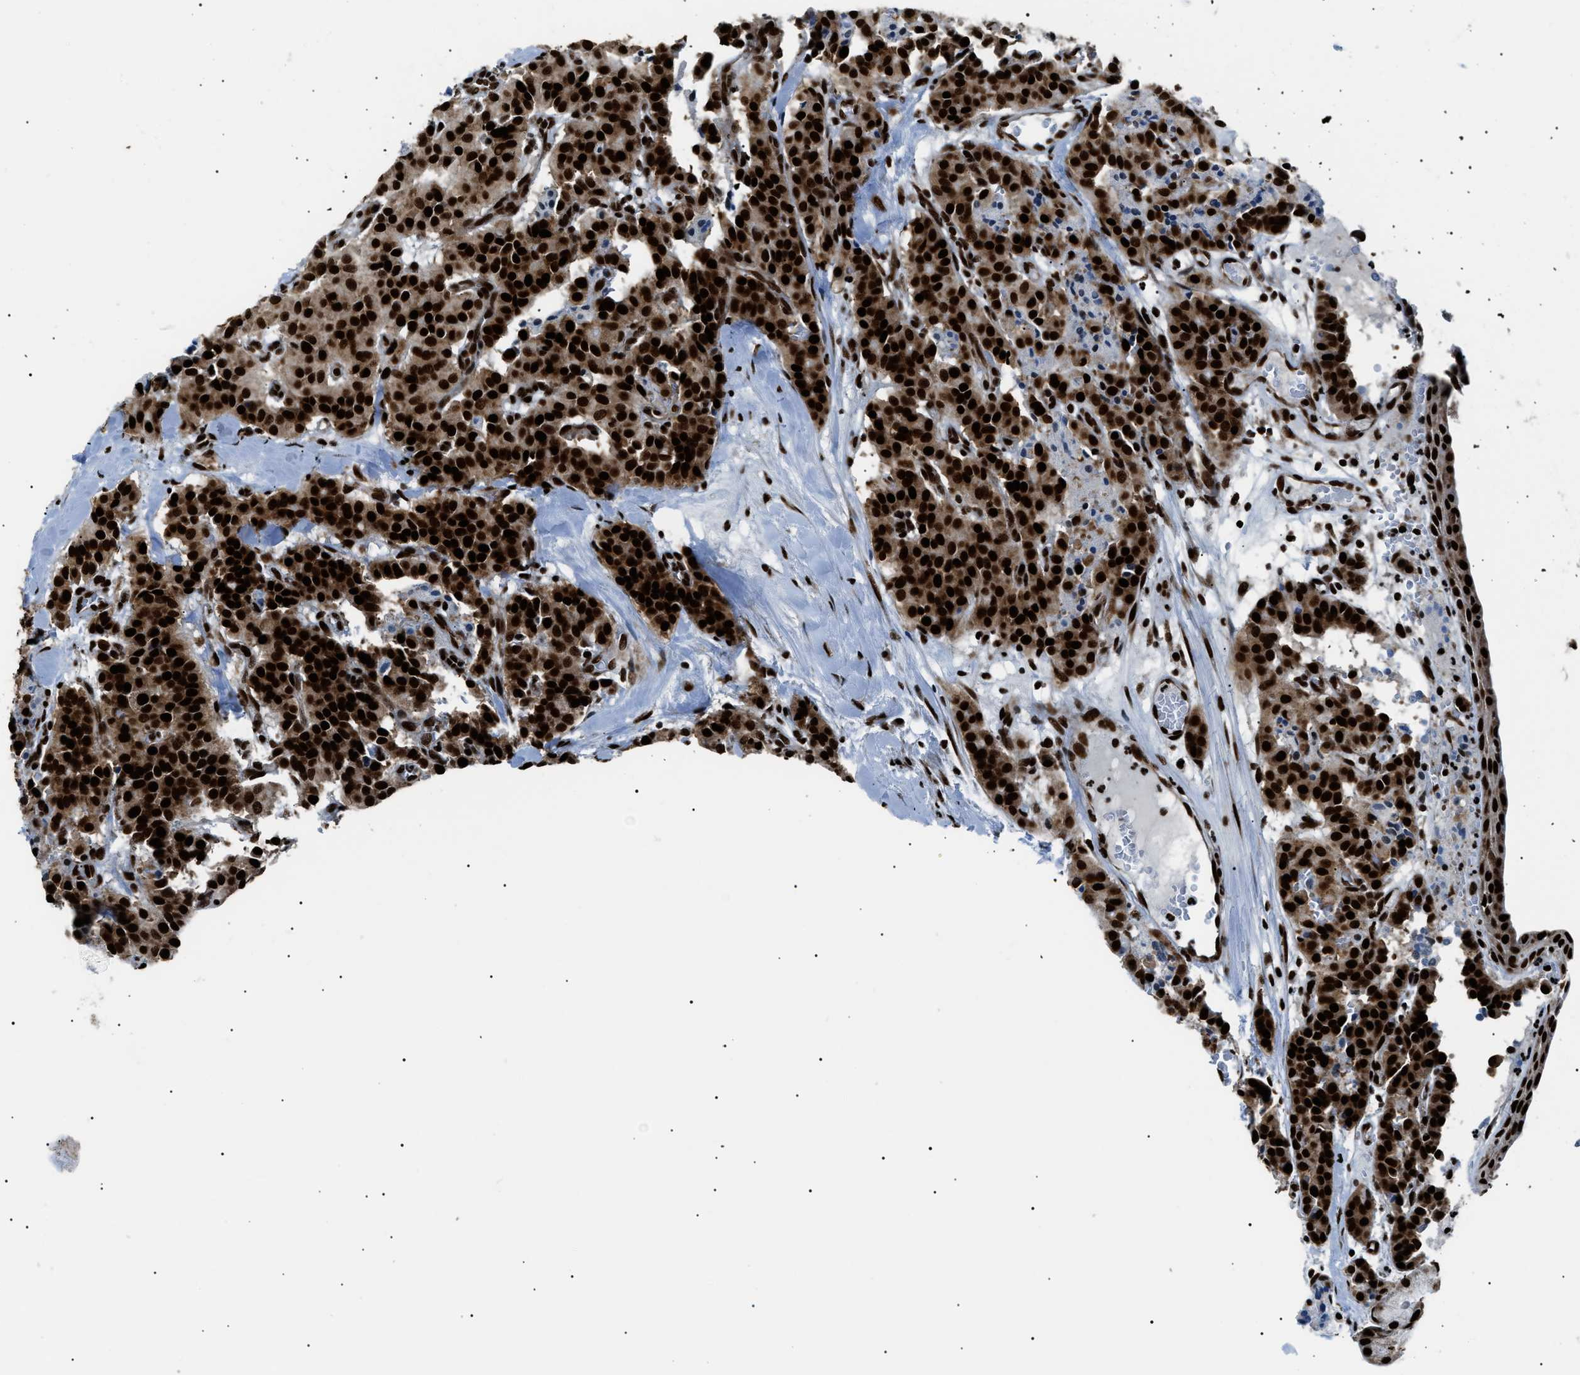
{"staining": {"intensity": "strong", "quantity": ">75%", "location": "cytoplasmic/membranous,nuclear"}, "tissue": "carcinoid", "cell_type": "Tumor cells", "image_type": "cancer", "snomed": [{"axis": "morphology", "description": "Carcinoid, malignant, NOS"}, {"axis": "topography", "description": "Lung"}], "caption": "A micrograph of carcinoid stained for a protein demonstrates strong cytoplasmic/membranous and nuclear brown staining in tumor cells. The protein is stained brown, and the nuclei are stained in blue (DAB IHC with brightfield microscopy, high magnification).", "gene": "HNRNPK", "patient": {"sex": "male", "age": 30}}